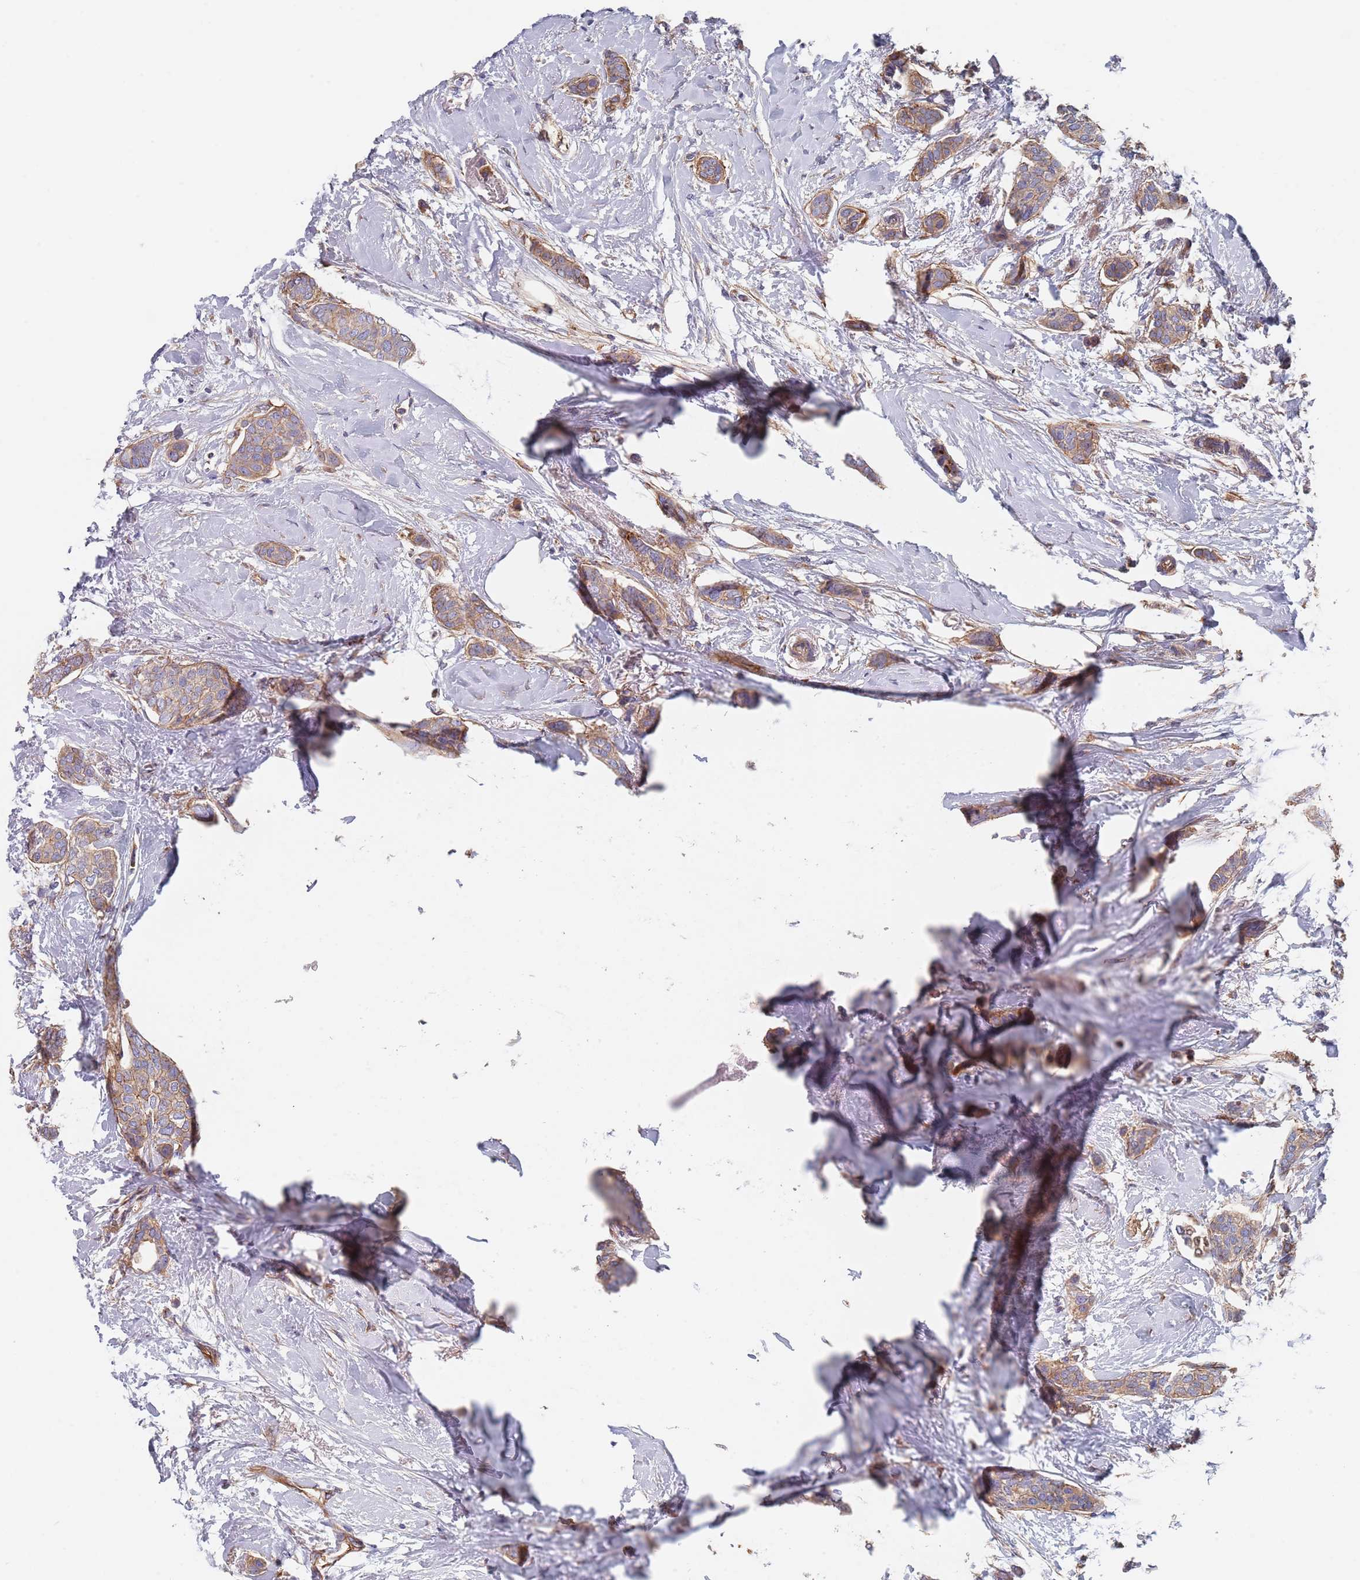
{"staining": {"intensity": "weak", "quantity": ">75%", "location": "cytoplasmic/membranous"}, "tissue": "breast cancer", "cell_type": "Tumor cells", "image_type": "cancer", "snomed": [{"axis": "morphology", "description": "Duct carcinoma"}, {"axis": "topography", "description": "Breast"}], "caption": "Tumor cells reveal low levels of weak cytoplasmic/membranous positivity in approximately >75% of cells in breast invasive ductal carcinoma. (Brightfield microscopy of DAB IHC at high magnification).", "gene": "DCUN1D3", "patient": {"sex": "female", "age": 72}}